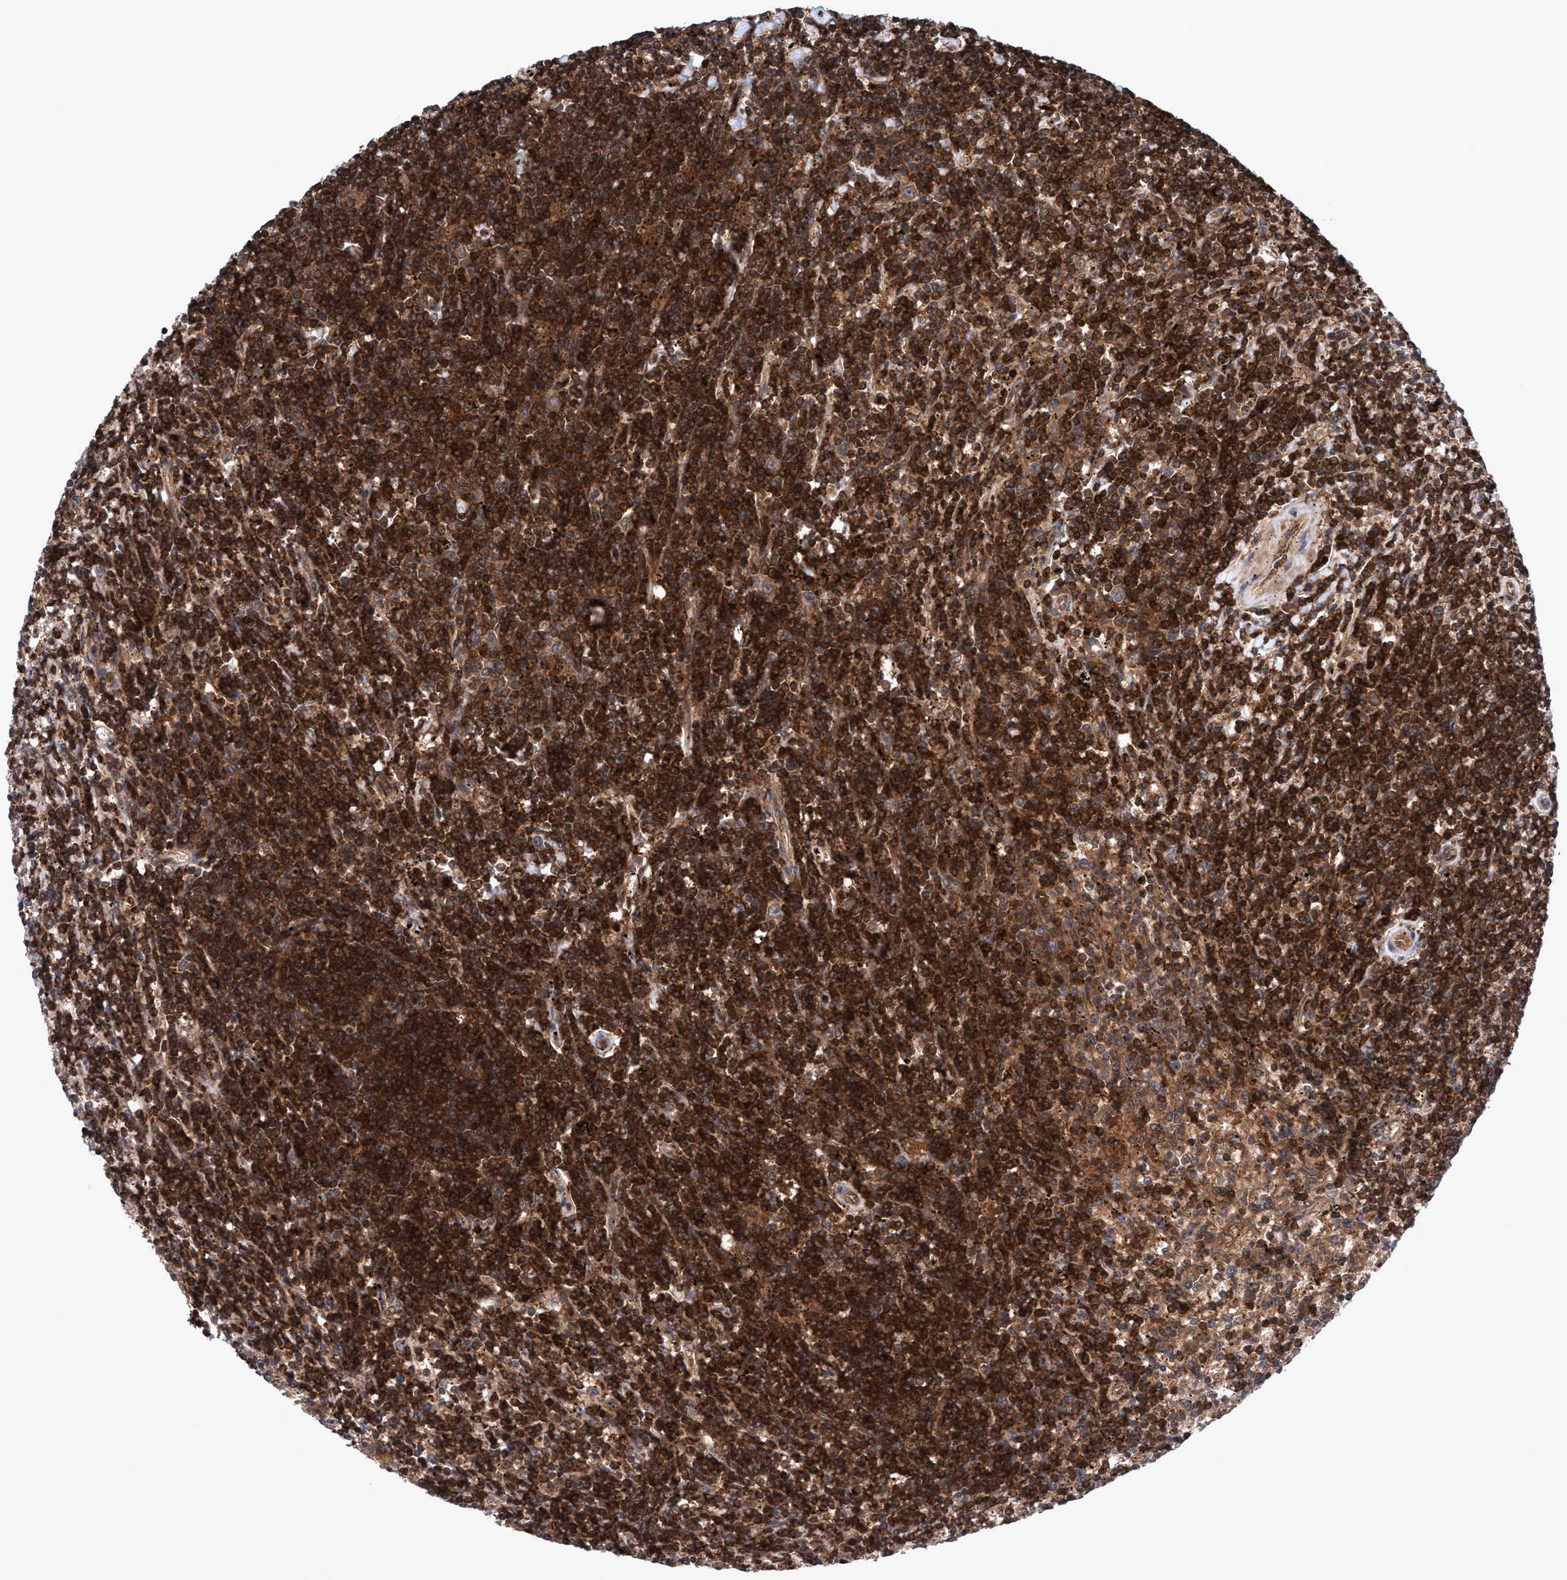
{"staining": {"intensity": "strong", "quantity": ">75%", "location": "cytoplasmic/membranous"}, "tissue": "lymphoma", "cell_type": "Tumor cells", "image_type": "cancer", "snomed": [{"axis": "morphology", "description": "Malignant lymphoma, non-Hodgkin's type, Low grade"}, {"axis": "topography", "description": "Spleen"}], "caption": "Brown immunohistochemical staining in lymphoma demonstrates strong cytoplasmic/membranous staining in about >75% of tumor cells.", "gene": "GLOD4", "patient": {"sex": "male", "age": 76}}